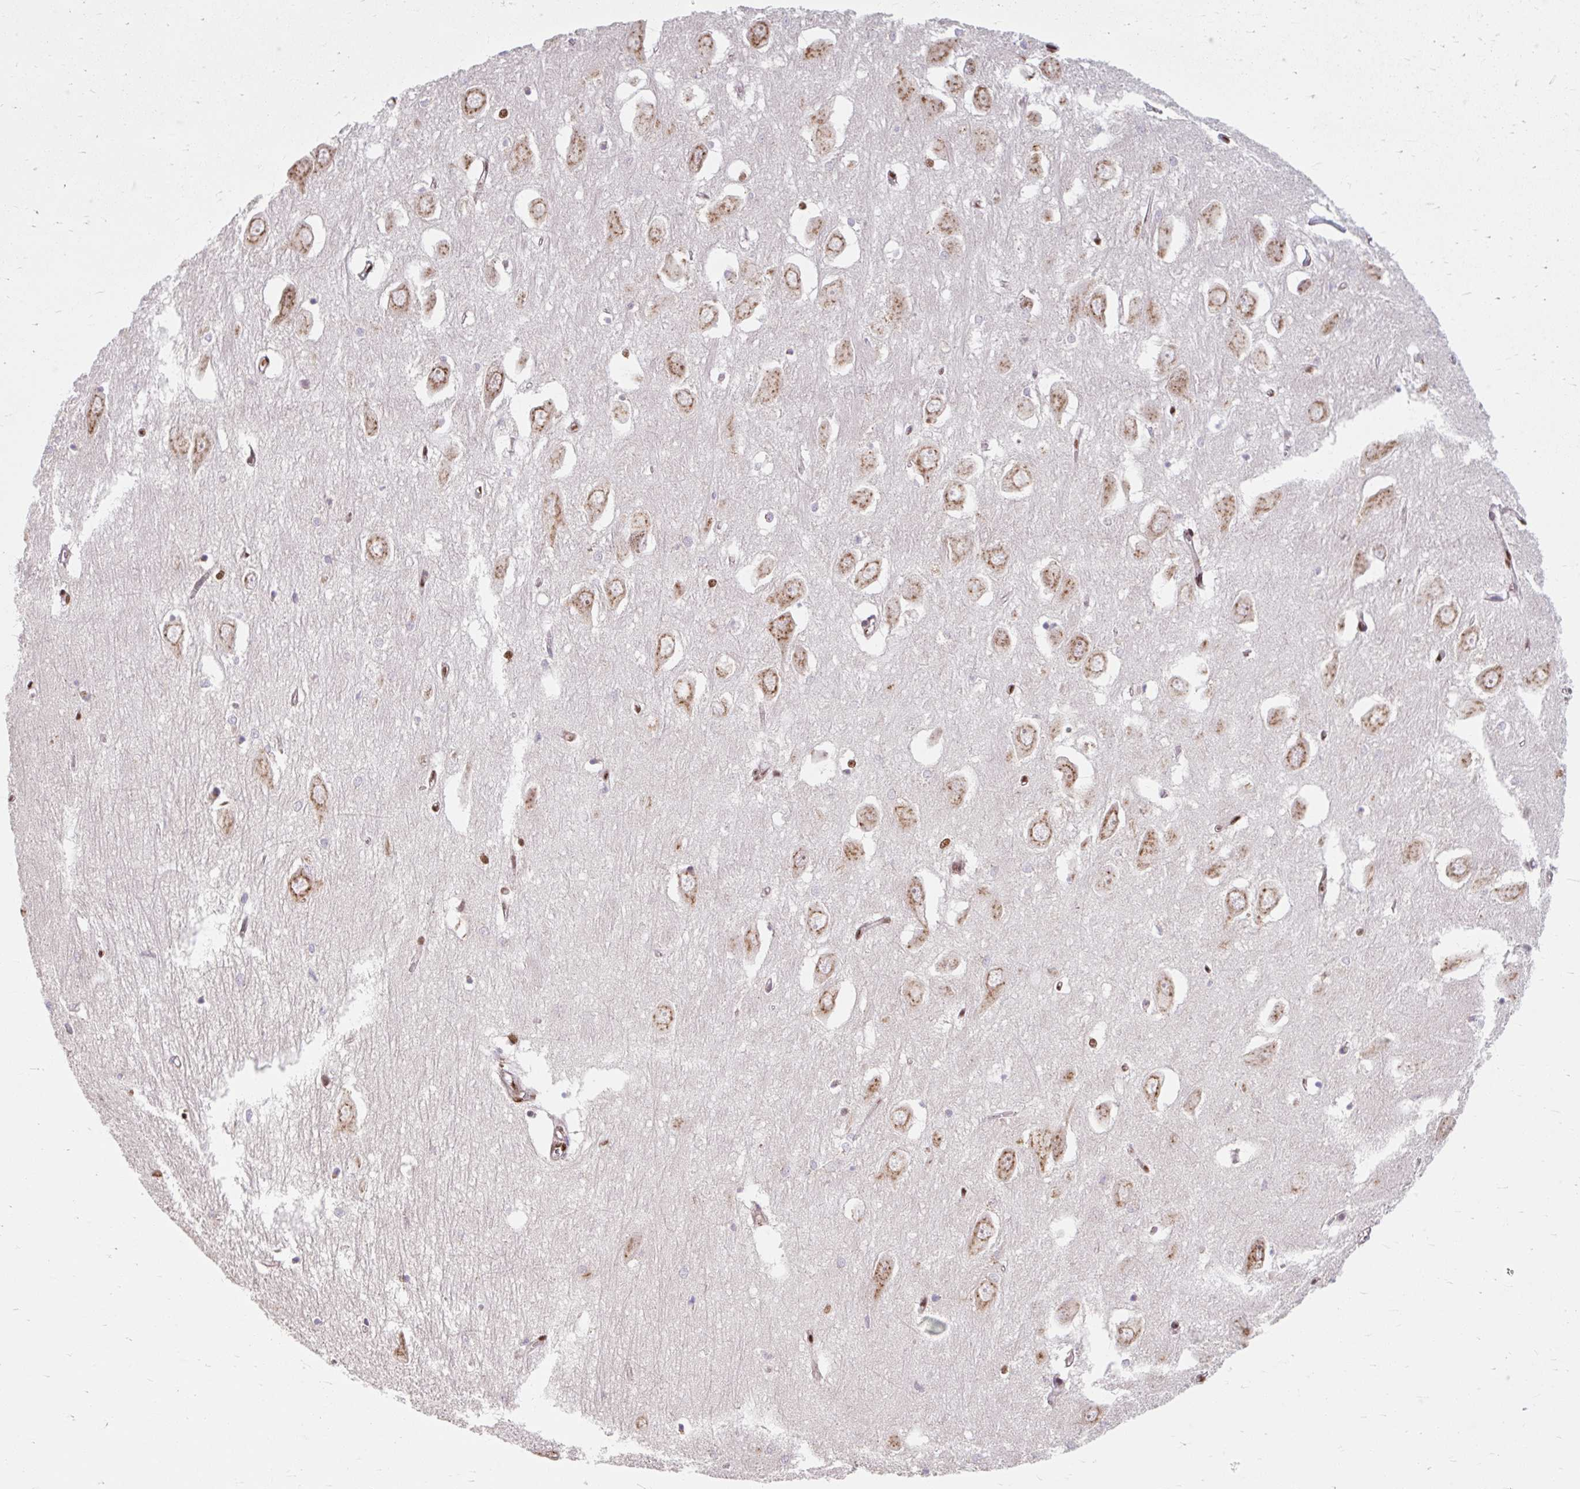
{"staining": {"intensity": "strong", "quantity": "25%-75%", "location": "nuclear"}, "tissue": "hippocampus", "cell_type": "Glial cells", "image_type": "normal", "snomed": [{"axis": "morphology", "description": "Normal tissue, NOS"}, {"axis": "topography", "description": "Hippocampus"}], "caption": "Human hippocampus stained for a protein (brown) demonstrates strong nuclear positive positivity in approximately 25%-75% of glial cells.", "gene": "BICRA", "patient": {"sex": "female", "age": 64}}